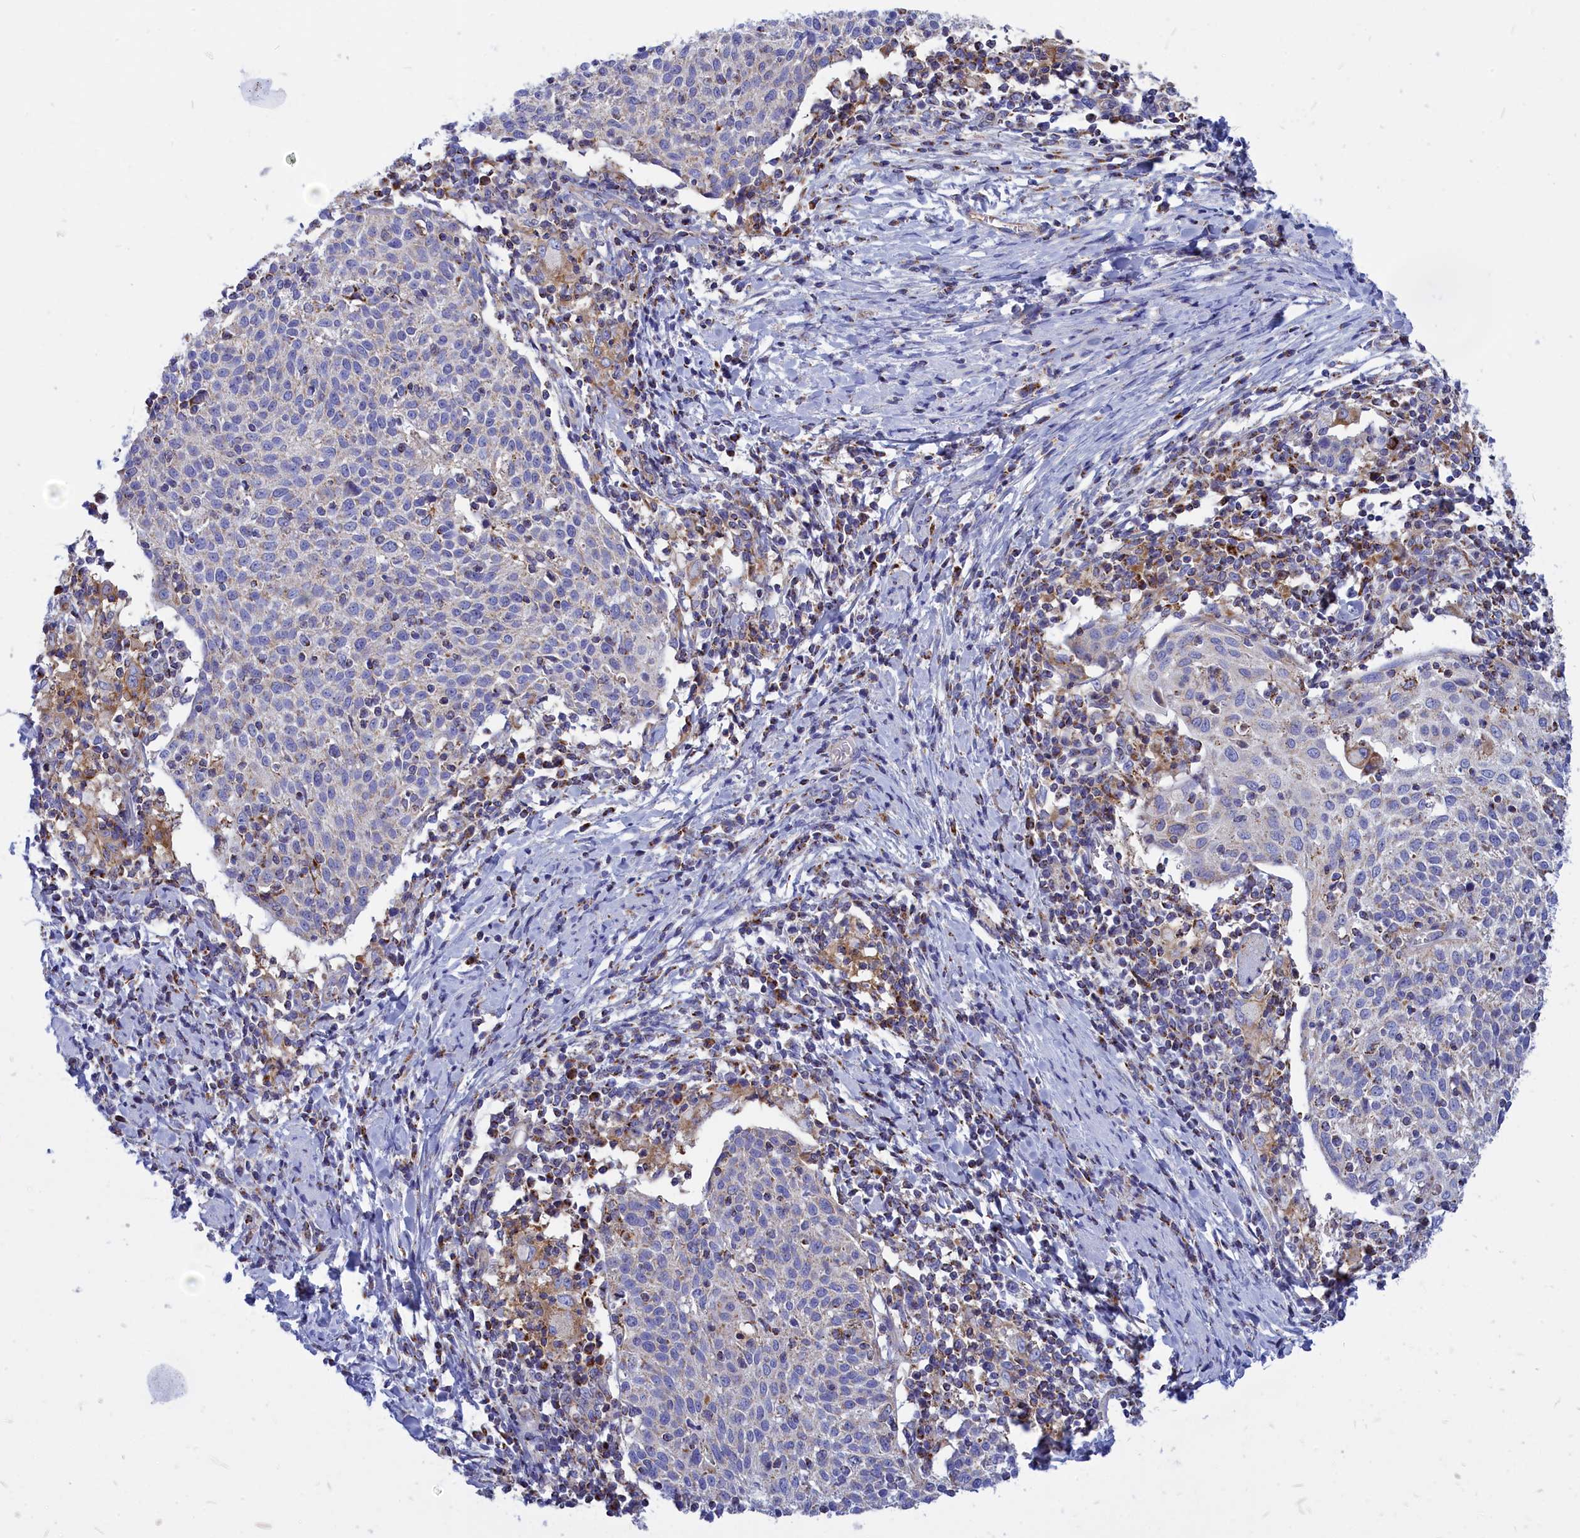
{"staining": {"intensity": "negative", "quantity": "none", "location": "none"}, "tissue": "cervical cancer", "cell_type": "Tumor cells", "image_type": "cancer", "snomed": [{"axis": "morphology", "description": "Squamous cell carcinoma, NOS"}, {"axis": "topography", "description": "Cervix"}], "caption": "An immunohistochemistry micrograph of cervical squamous cell carcinoma is shown. There is no staining in tumor cells of cervical squamous cell carcinoma.", "gene": "CCRL2", "patient": {"sex": "female", "age": 52}}